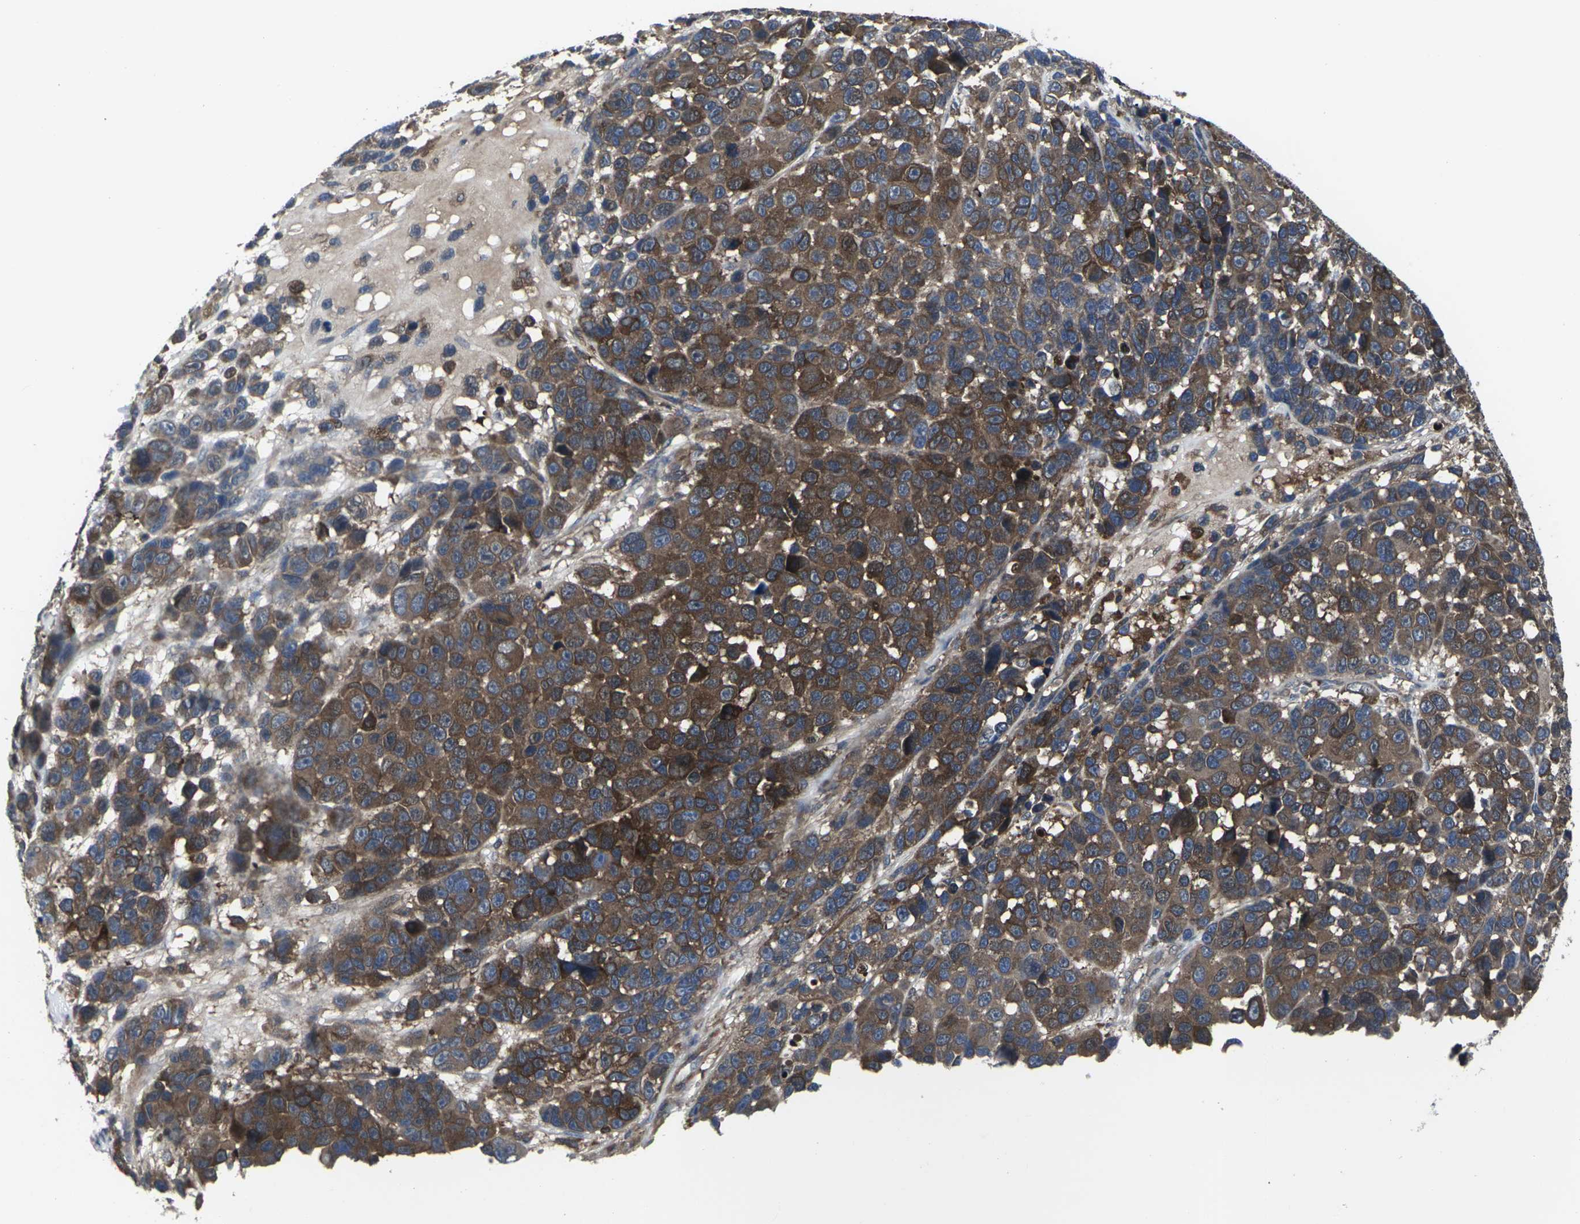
{"staining": {"intensity": "strong", "quantity": ">75%", "location": "cytoplasmic/membranous"}, "tissue": "melanoma", "cell_type": "Tumor cells", "image_type": "cancer", "snomed": [{"axis": "morphology", "description": "Malignant melanoma, NOS"}, {"axis": "topography", "description": "Skin"}], "caption": "DAB (3,3'-diaminobenzidine) immunohistochemical staining of human melanoma displays strong cytoplasmic/membranous protein staining in about >75% of tumor cells.", "gene": "HPRT1", "patient": {"sex": "male", "age": 53}}